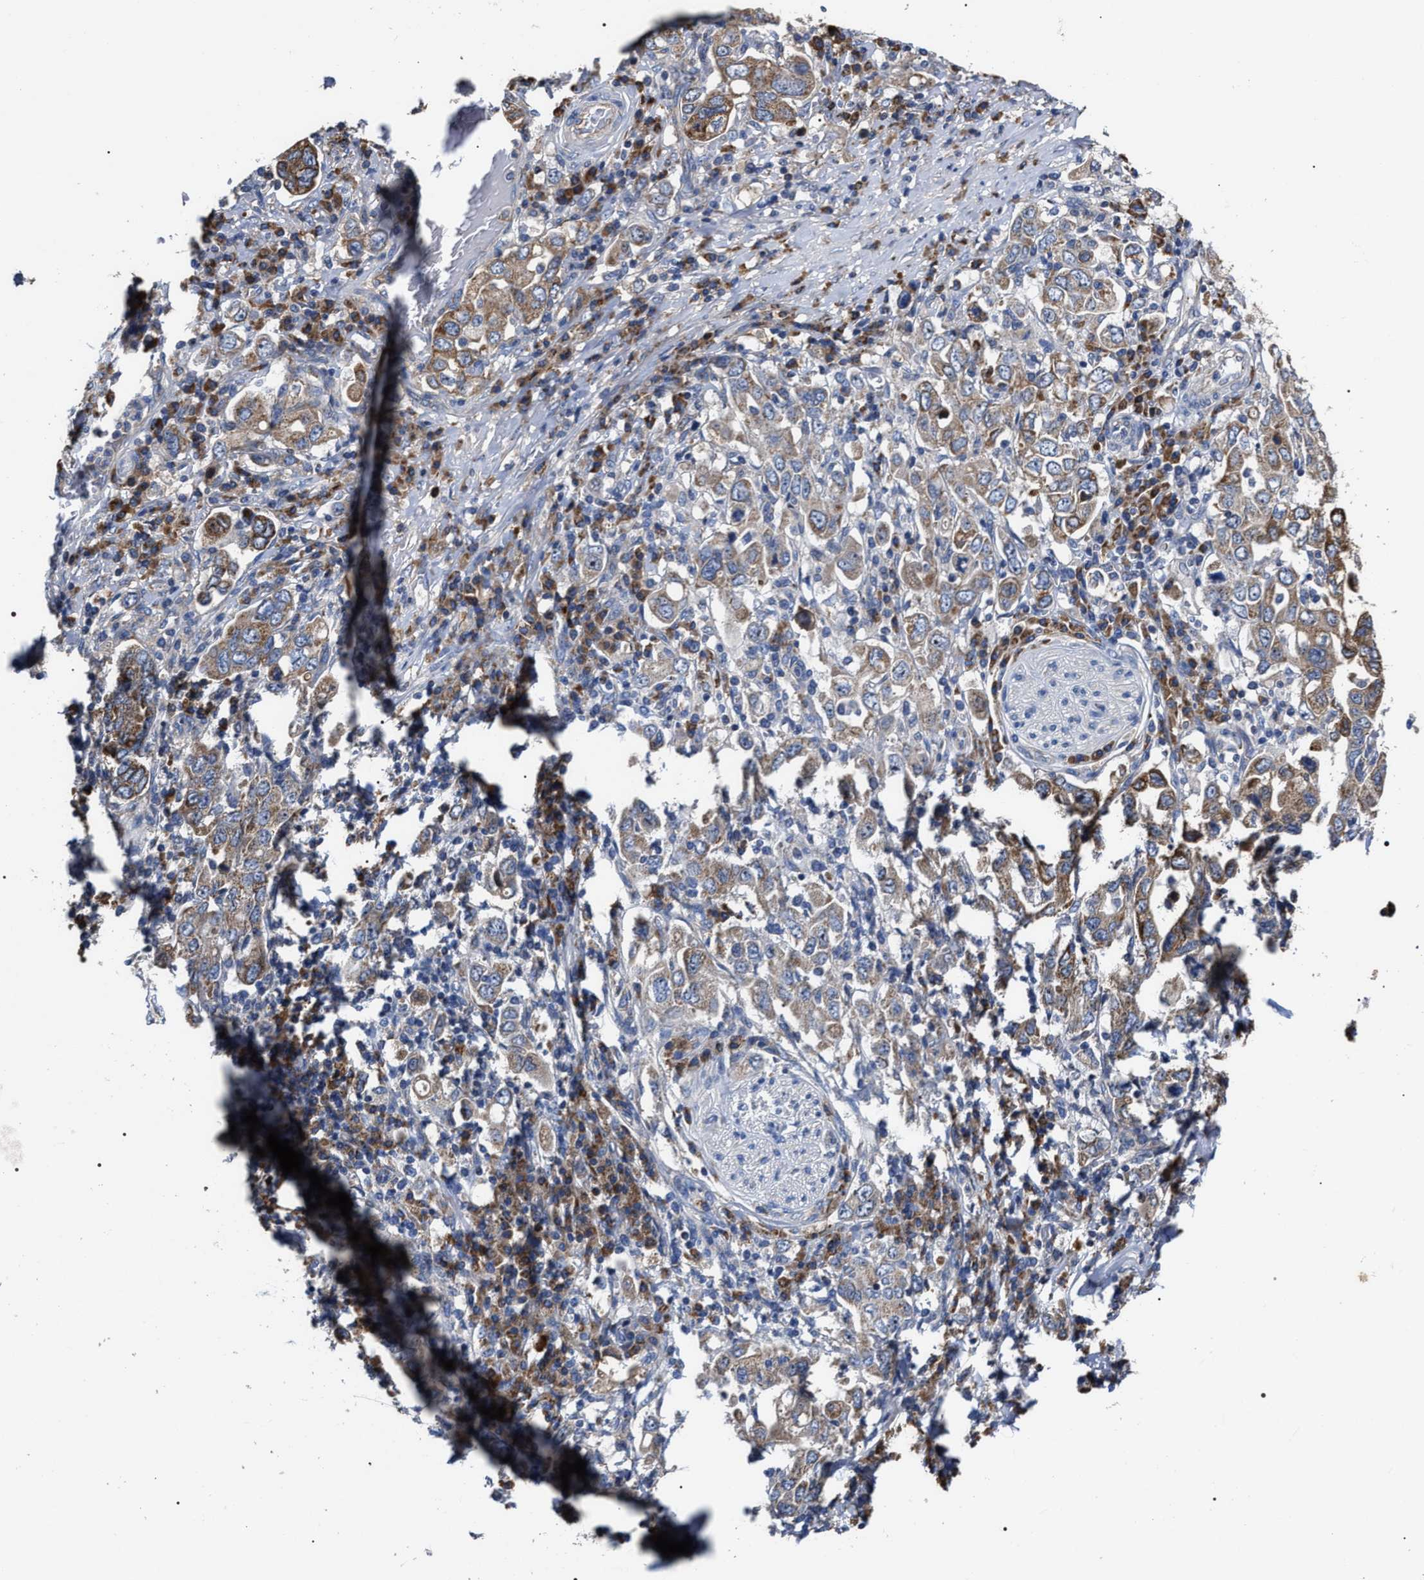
{"staining": {"intensity": "moderate", "quantity": ">75%", "location": "cytoplasmic/membranous"}, "tissue": "stomach cancer", "cell_type": "Tumor cells", "image_type": "cancer", "snomed": [{"axis": "morphology", "description": "Adenocarcinoma, NOS"}, {"axis": "topography", "description": "Stomach, upper"}], "caption": "Brown immunohistochemical staining in adenocarcinoma (stomach) shows moderate cytoplasmic/membranous positivity in approximately >75% of tumor cells.", "gene": "MACC1", "patient": {"sex": "male", "age": 62}}